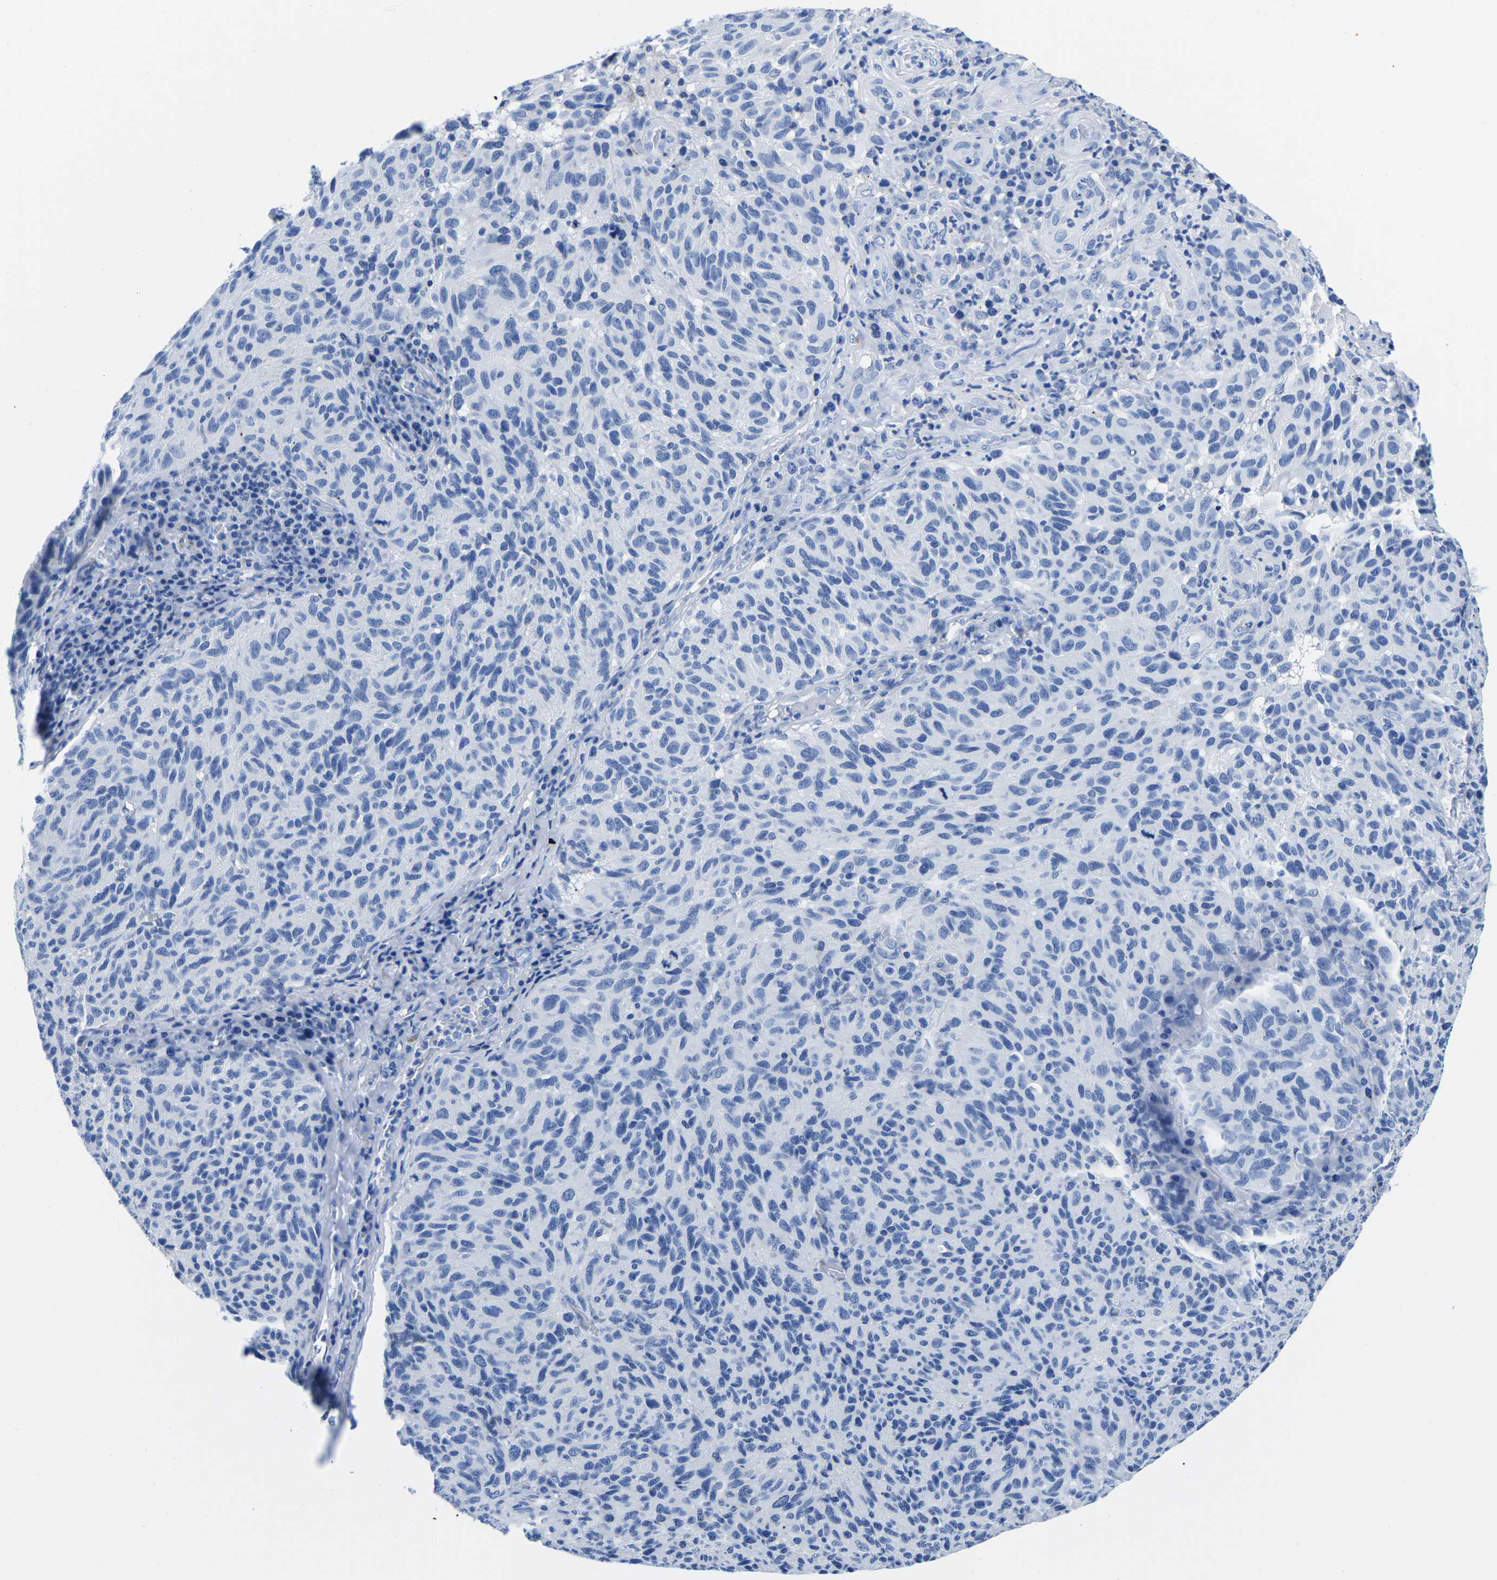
{"staining": {"intensity": "negative", "quantity": "none", "location": "none"}, "tissue": "melanoma", "cell_type": "Tumor cells", "image_type": "cancer", "snomed": [{"axis": "morphology", "description": "Malignant melanoma, NOS"}, {"axis": "topography", "description": "Skin"}], "caption": "Histopathology image shows no significant protein expression in tumor cells of melanoma. (Immunohistochemistry (ihc), brightfield microscopy, high magnification).", "gene": "CYP1A2", "patient": {"sex": "female", "age": 73}}